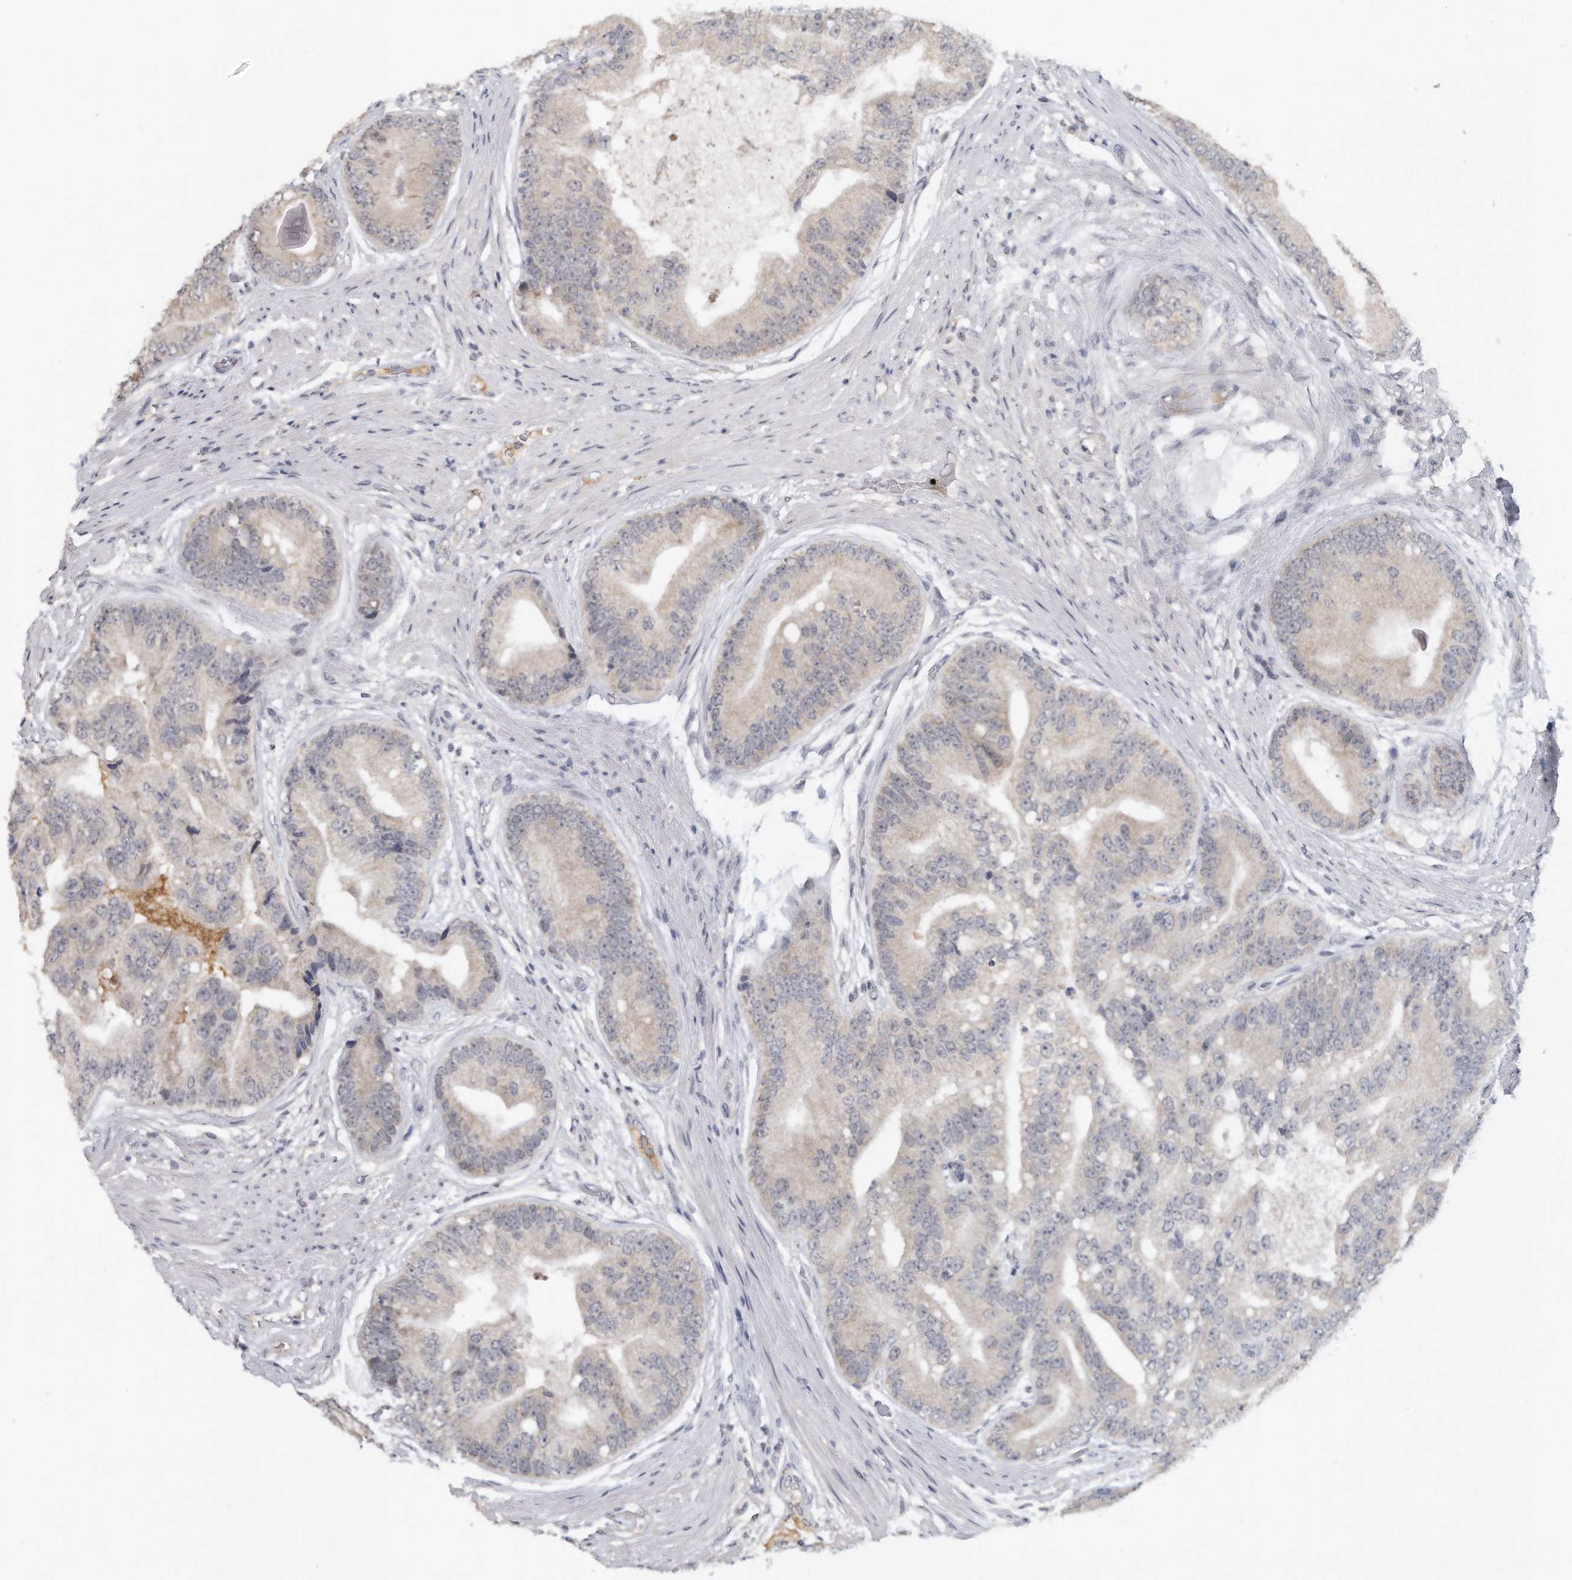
{"staining": {"intensity": "negative", "quantity": "none", "location": "none"}, "tissue": "prostate cancer", "cell_type": "Tumor cells", "image_type": "cancer", "snomed": [{"axis": "morphology", "description": "Adenocarcinoma, High grade"}, {"axis": "topography", "description": "Prostate"}], "caption": "DAB immunohistochemical staining of prostate cancer (adenocarcinoma (high-grade)) reveals no significant staining in tumor cells.", "gene": "DDX43", "patient": {"sex": "male", "age": 70}}